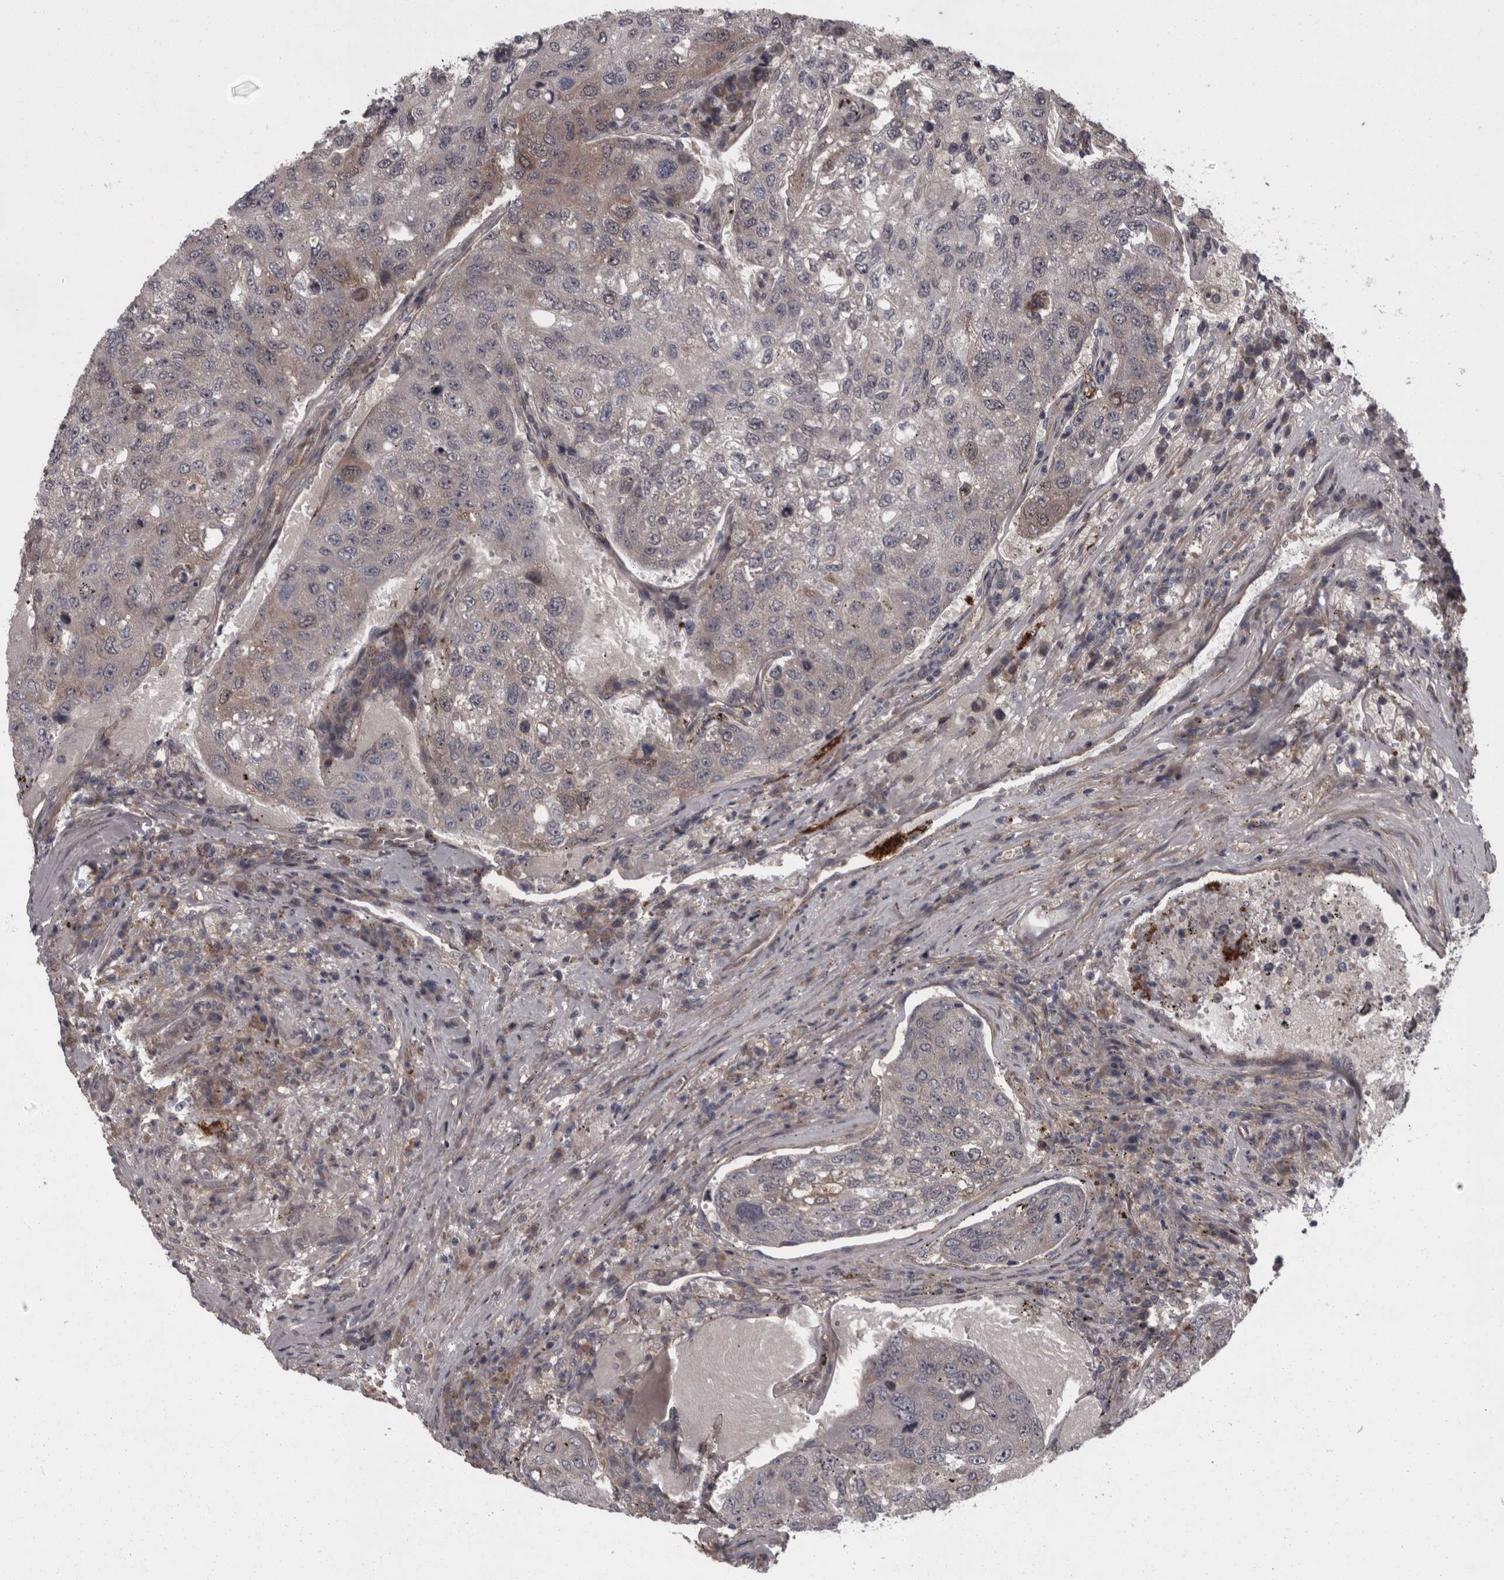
{"staining": {"intensity": "weak", "quantity": "<25%", "location": "cytoplasmic/membranous"}, "tissue": "urothelial cancer", "cell_type": "Tumor cells", "image_type": "cancer", "snomed": [{"axis": "morphology", "description": "Urothelial carcinoma, High grade"}, {"axis": "topography", "description": "Lymph node"}, {"axis": "topography", "description": "Urinary bladder"}], "caption": "An IHC micrograph of high-grade urothelial carcinoma is shown. There is no staining in tumor cells of high-grade urothelial carcinoma.", "gene": "RSU1", "patient": {"sex": "male", "age": 51}}